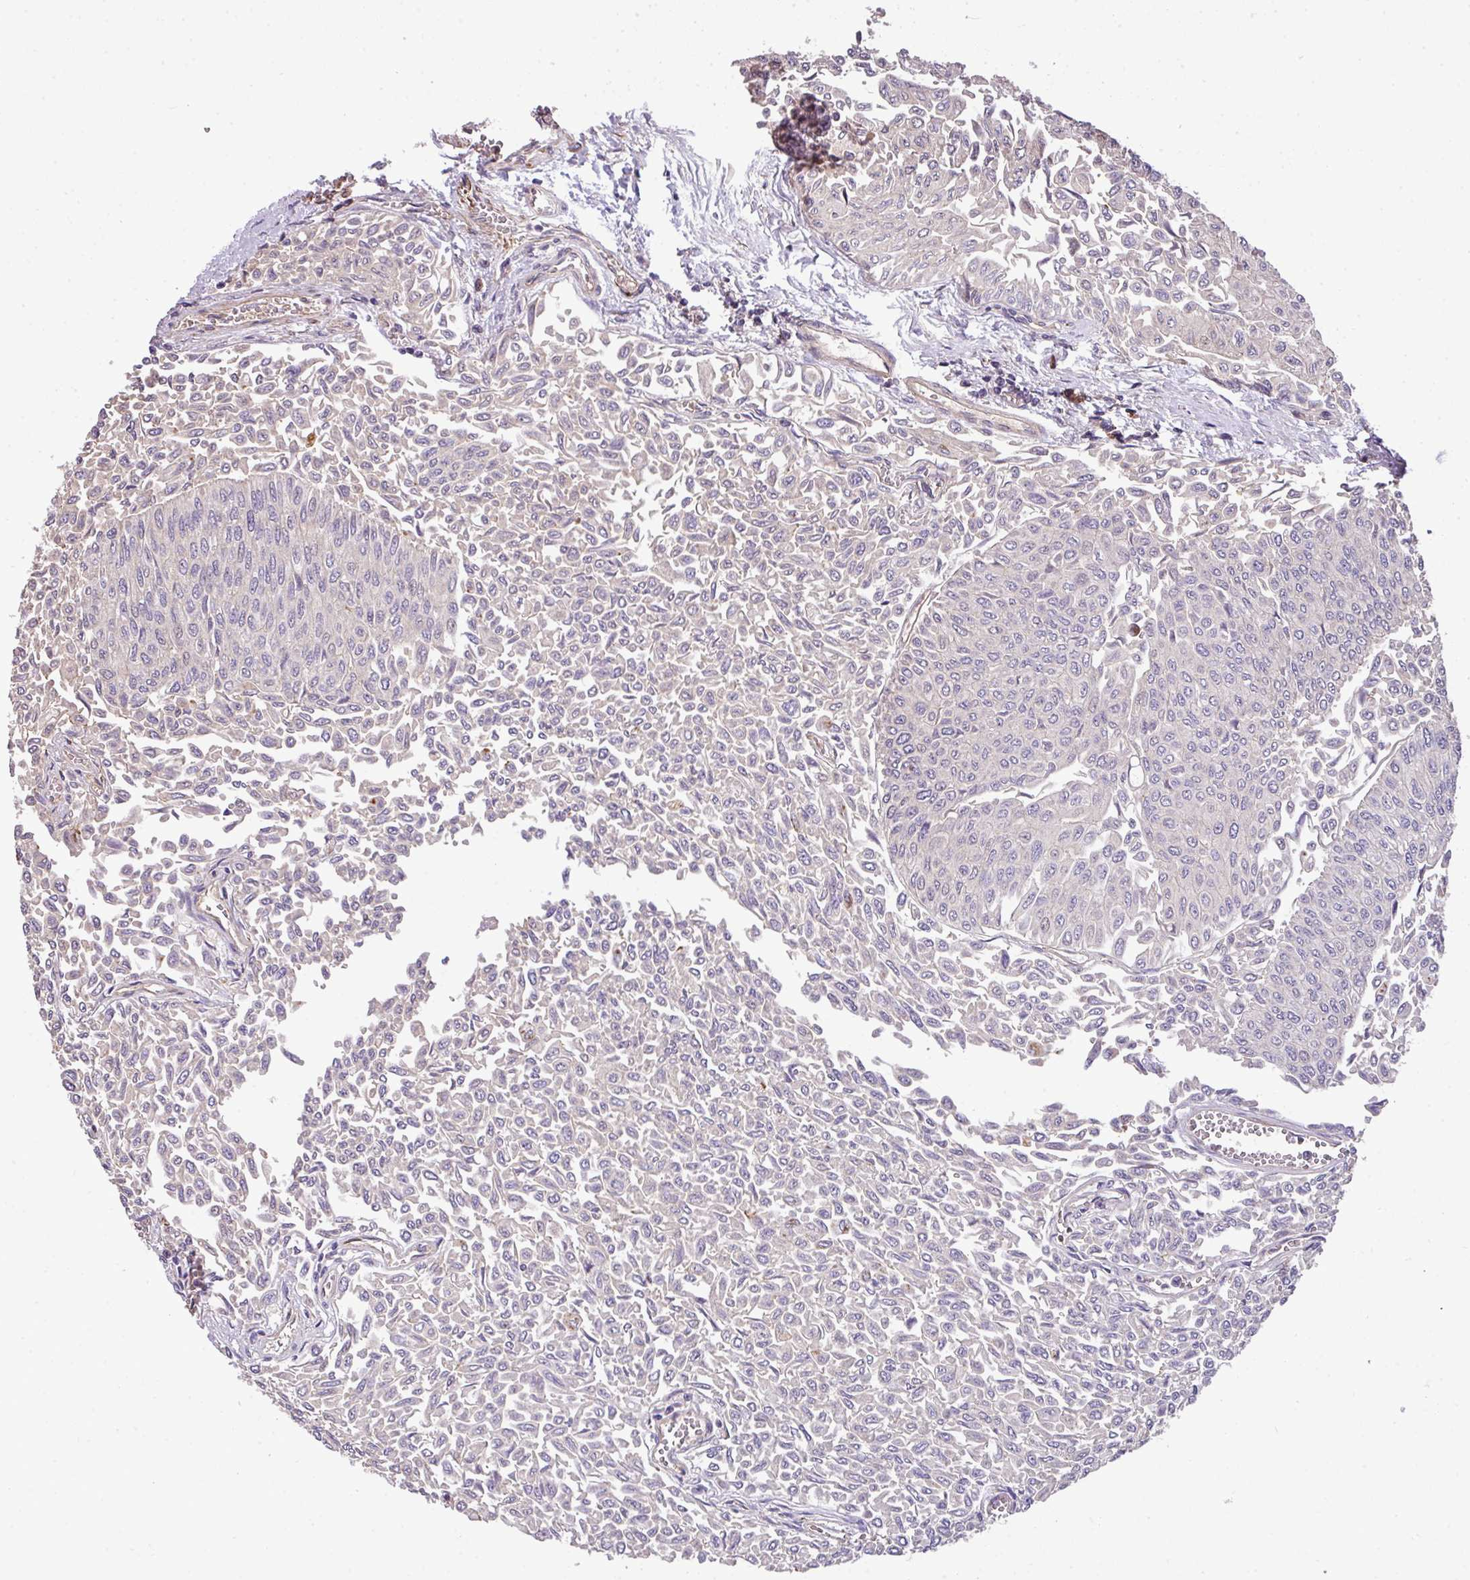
{"staining": {"intensity": "negative", "quantity": "none", "location": "none"}, "tissue": "urothelial cancer", "cell_type": "Tumor cells", "image_type": "cancer", "snomed": [{"axis": "morphology", "description": "Urothelial carcinoma, NOS"}, {"axis": "topography", "description": "Urinary bladder"}], "caption": "Immunohistochemistry photomicrograph of neoplastic tissue: transitional cell carcinoma stained with DAB (3,3'-diaminobenzidine) shows no significant protein positivity in tumor cells. (IHC, brightfield microscopy, high magnification).", "gene": "CASS4", "patient": {"sex": "male", "age": 59}}